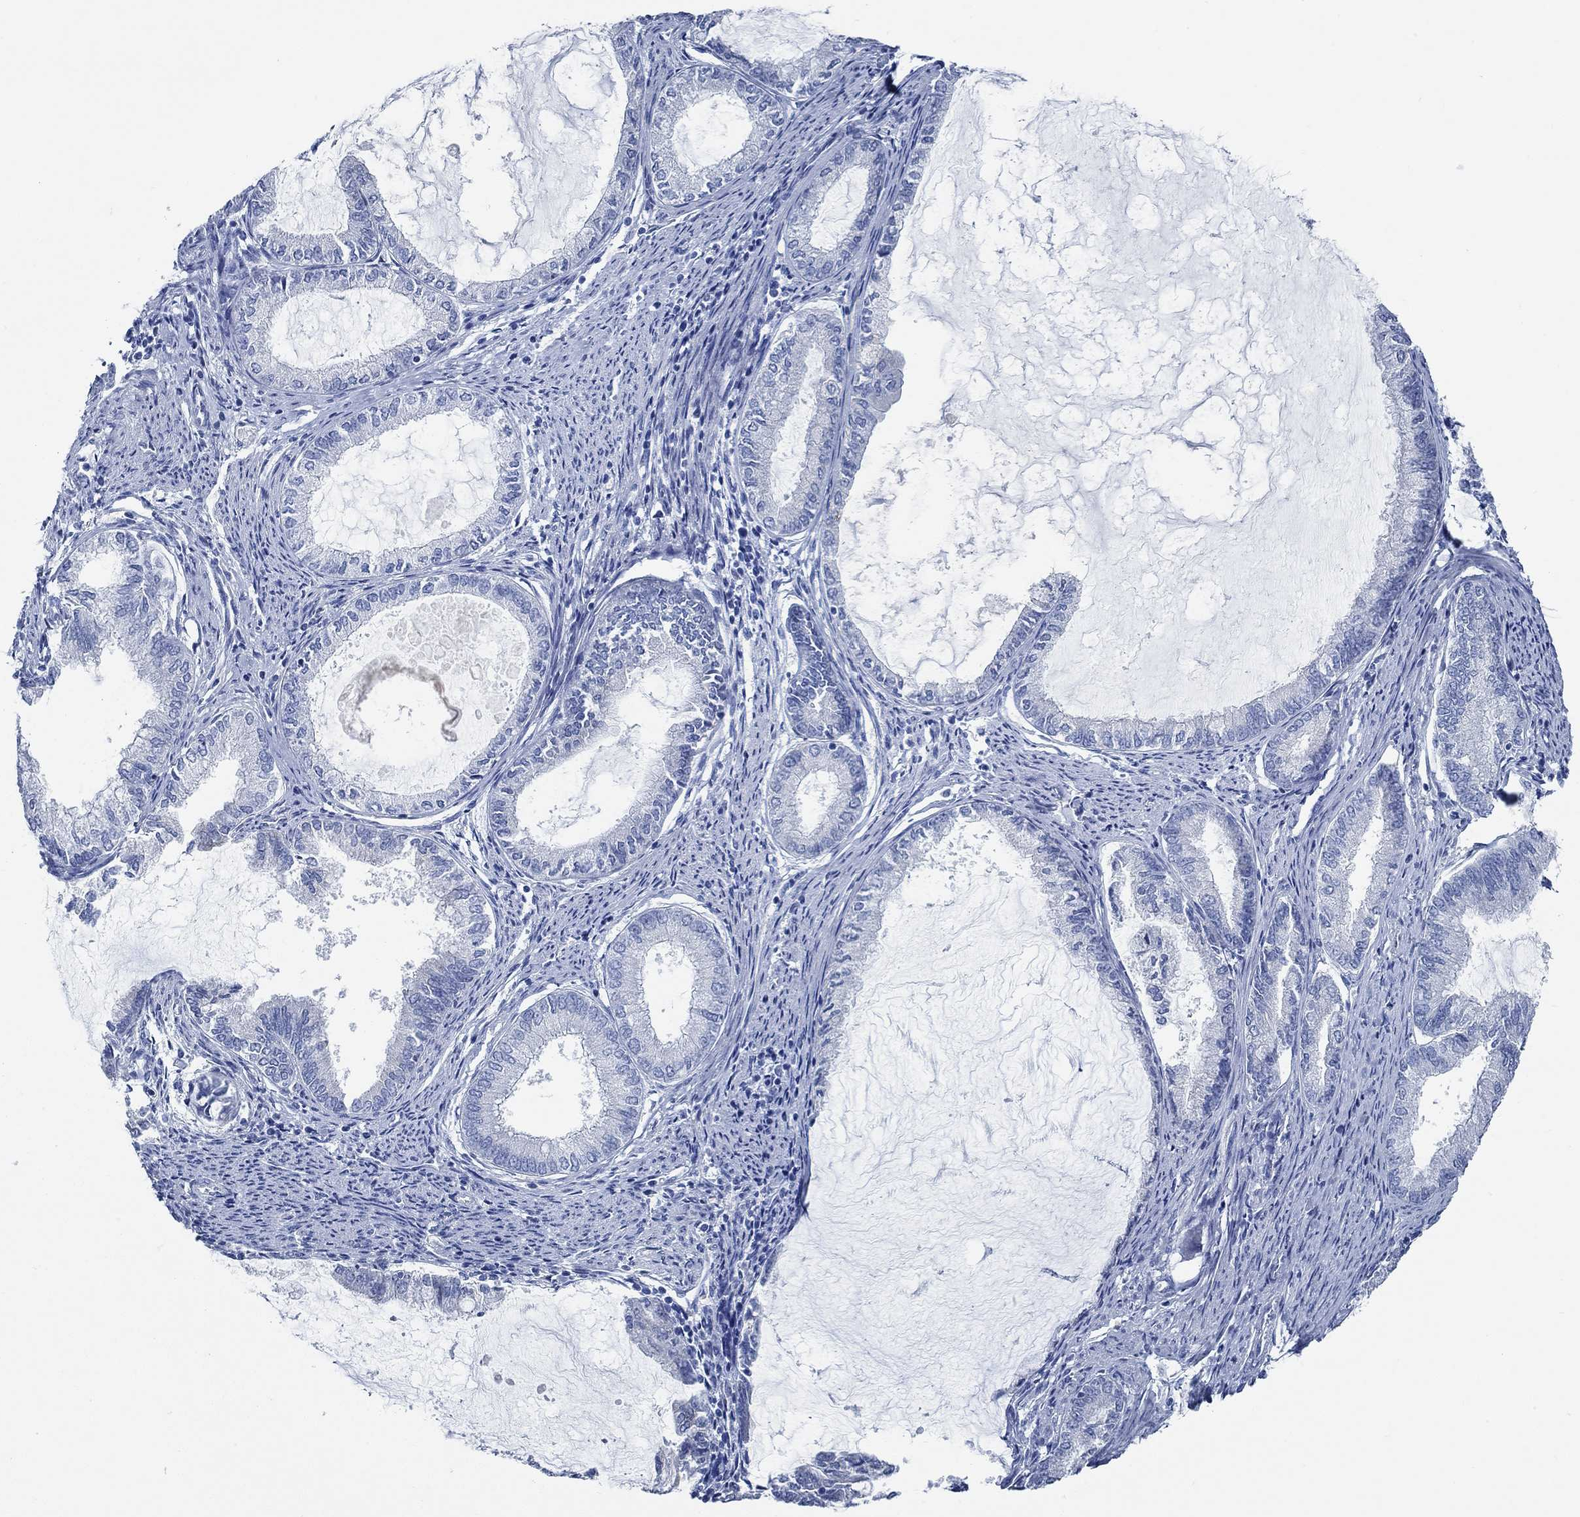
{"staining": {"intensity": "negative", "quantity": "none", "location": "none"}, "tissue": "endometrial cancer", "cell_type": "Tumor cells", "image_type": "cancer", "snomed": [{"axis": "morphology", "description": "Adenocarcinoma, NOS"}, {"axis": "topography", "description": "Endometrium"}], "caption": "A high-resolution histopathology image shows IHC staining of endometrial adenocarcinoma, which shows no significant positivity in tumor cells.", "gene": "HECW2", "patient": {"sex": "female", "age": 86}}